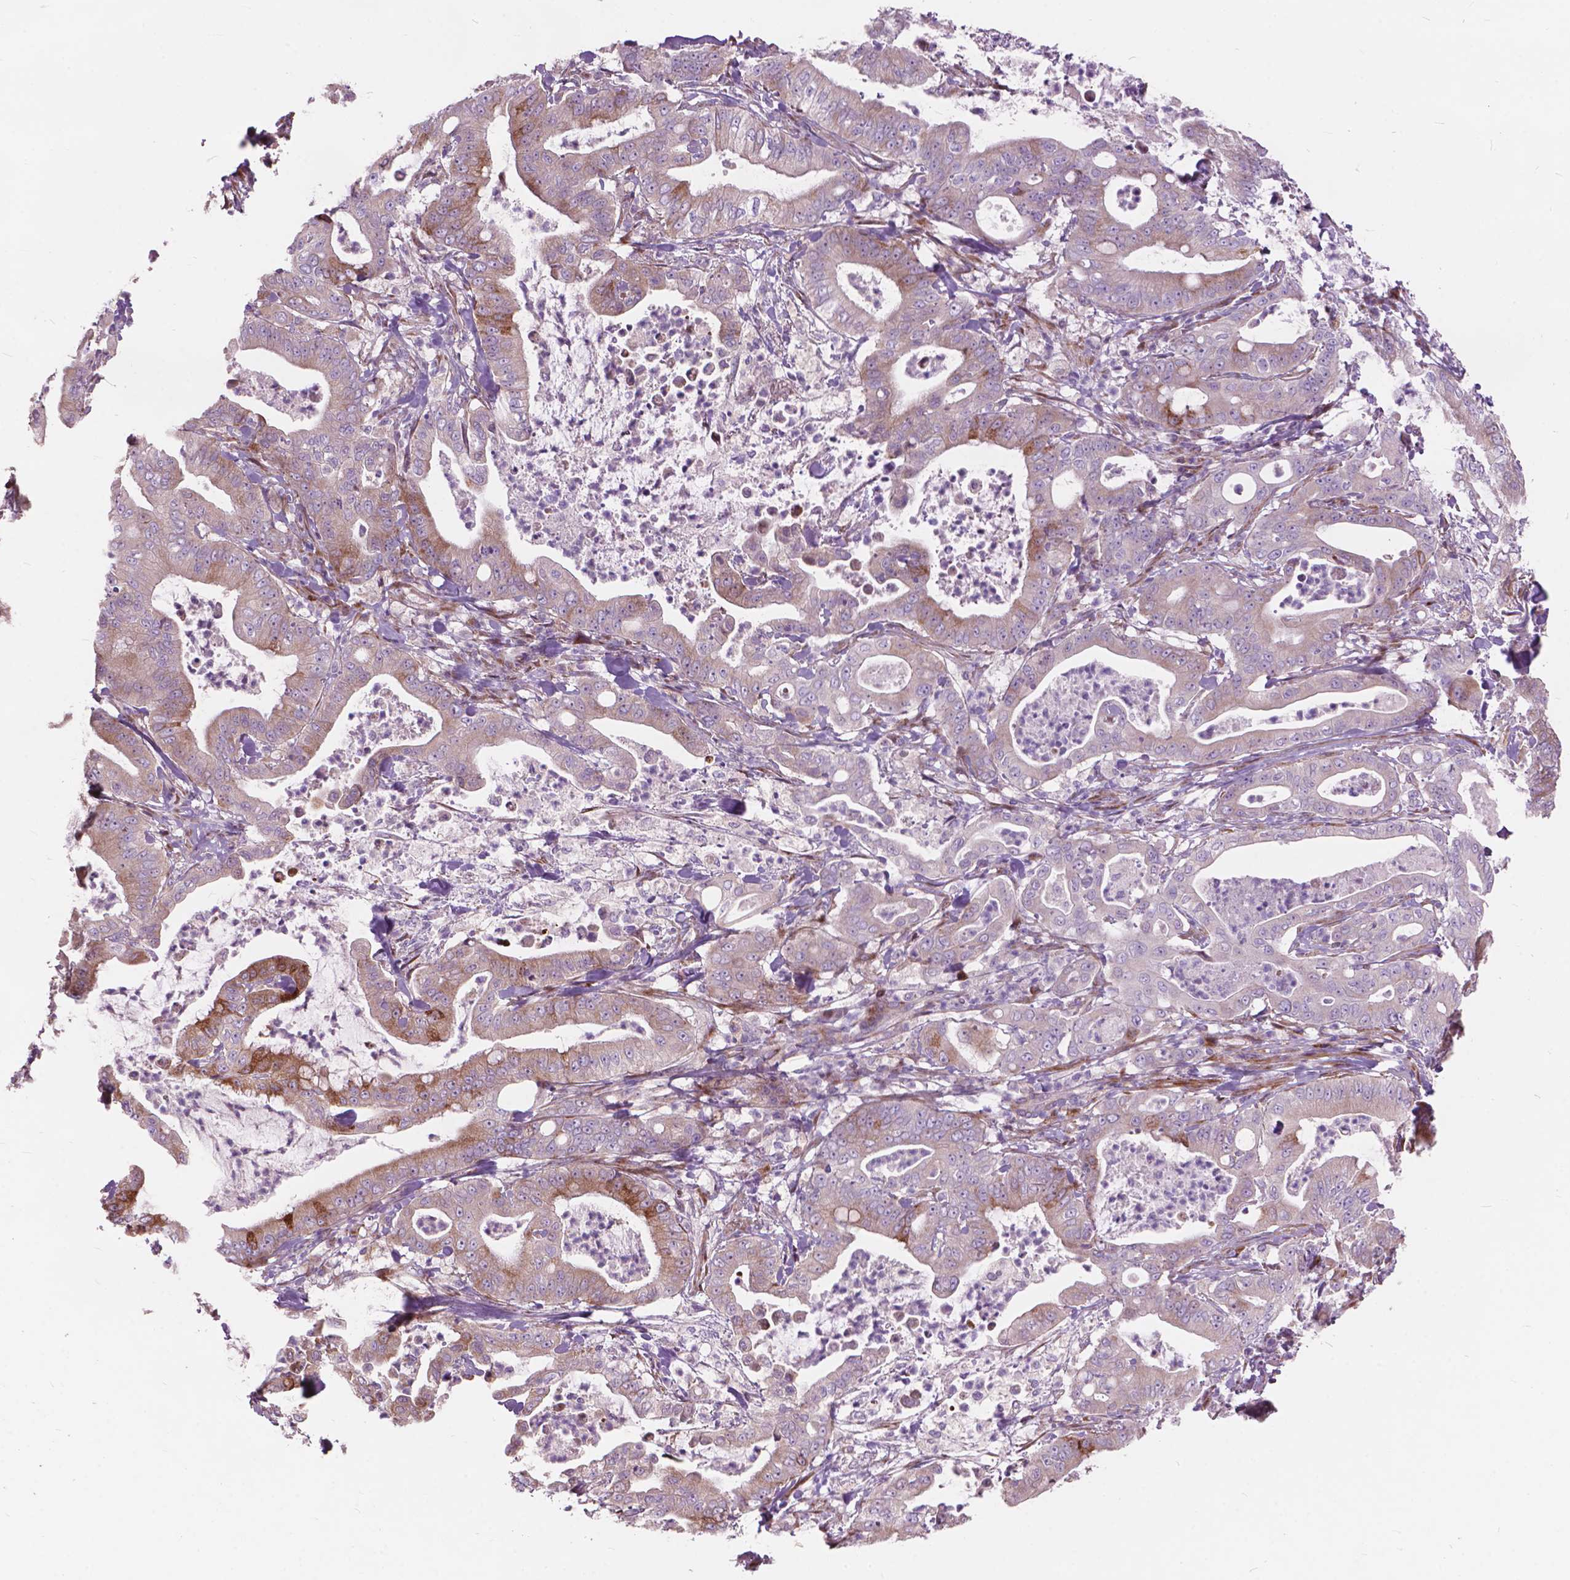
{"staining": {"intensity": "moderate", "quantity": "<25%", "location": "cytoplasmic/membranous"}, "tissue": "pancreatic cancer", "cell_type": "Tumor cells", "image_type": "cancer", "snomed": [{"axis": "morphology", "description": "Adenocarcinoma, NOS"}, {"axis": "topography", "description": "Pancreas"}], "caption": "This micrograph demonstrates IHC staining of pancreatic cancer (adenocarcinoma), with low moderate cytoplasmic/membranous expression in approximately <25% of tumor cells.", "gene": "MORN1", "patient": {"sex": "male", "age": 71}}